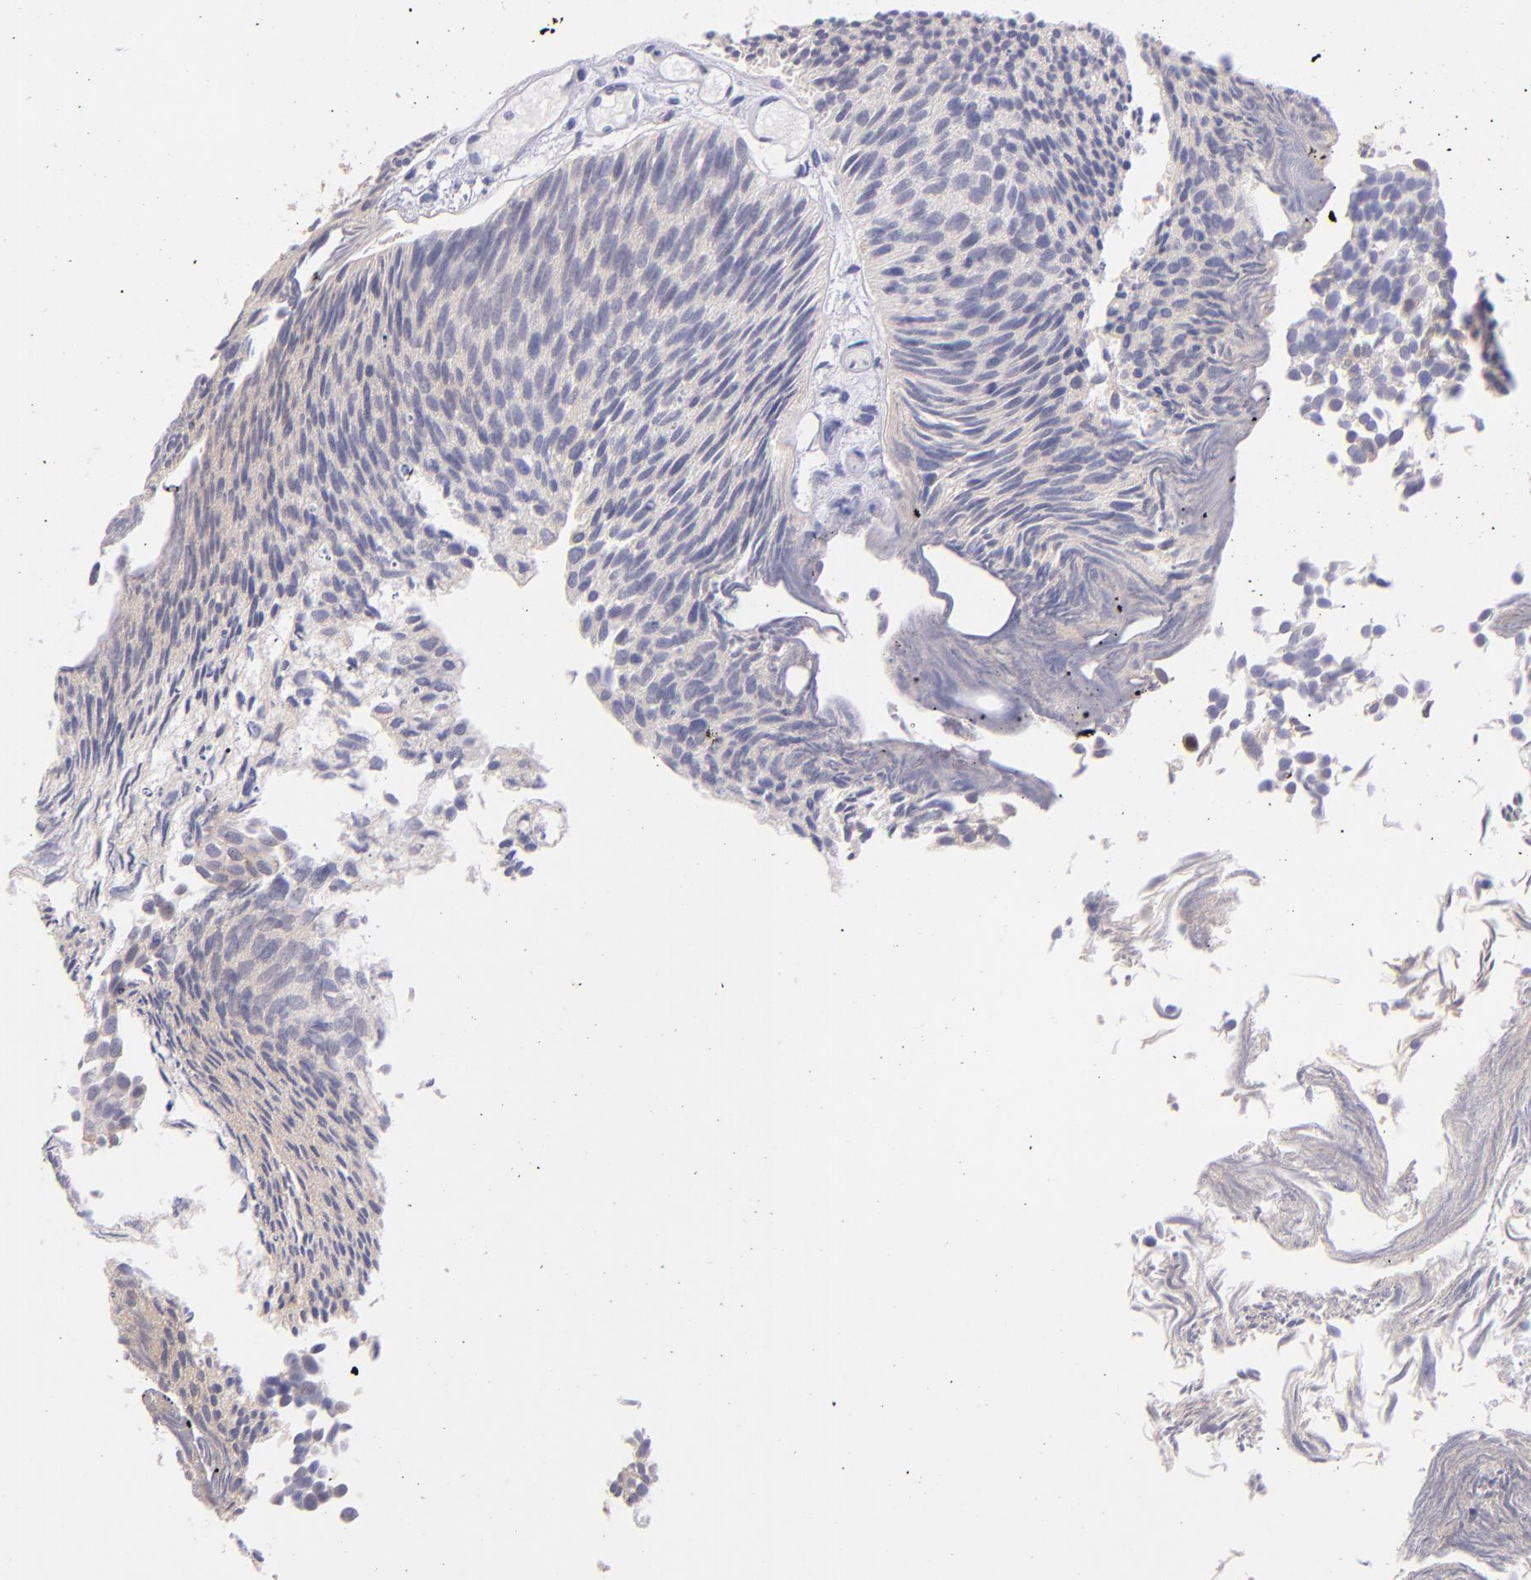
{"staining": {"intensity": "weak", "quantity": ">75%", "location": "cytoplasmic/membranous"}, "tissue": "urothelial cancer", "cell_type": "Tumor cells", "image_type": "cancer", "snomed": [{"axis": "morphology", "description": "Urothelial carcinoma, Low grade"}, {"axis": "topography", "description": "Urinary bladder"}], "caption": "Immunohistochemistry histopathology image of urothelial cancer stained for a protein (brown), which demonstrates low levels of weak cytoplasmic/membranous staining in about >75% of tumor cells.", "gene": "SH2D4A", "patient": {"sex": "male", "age": 84}}